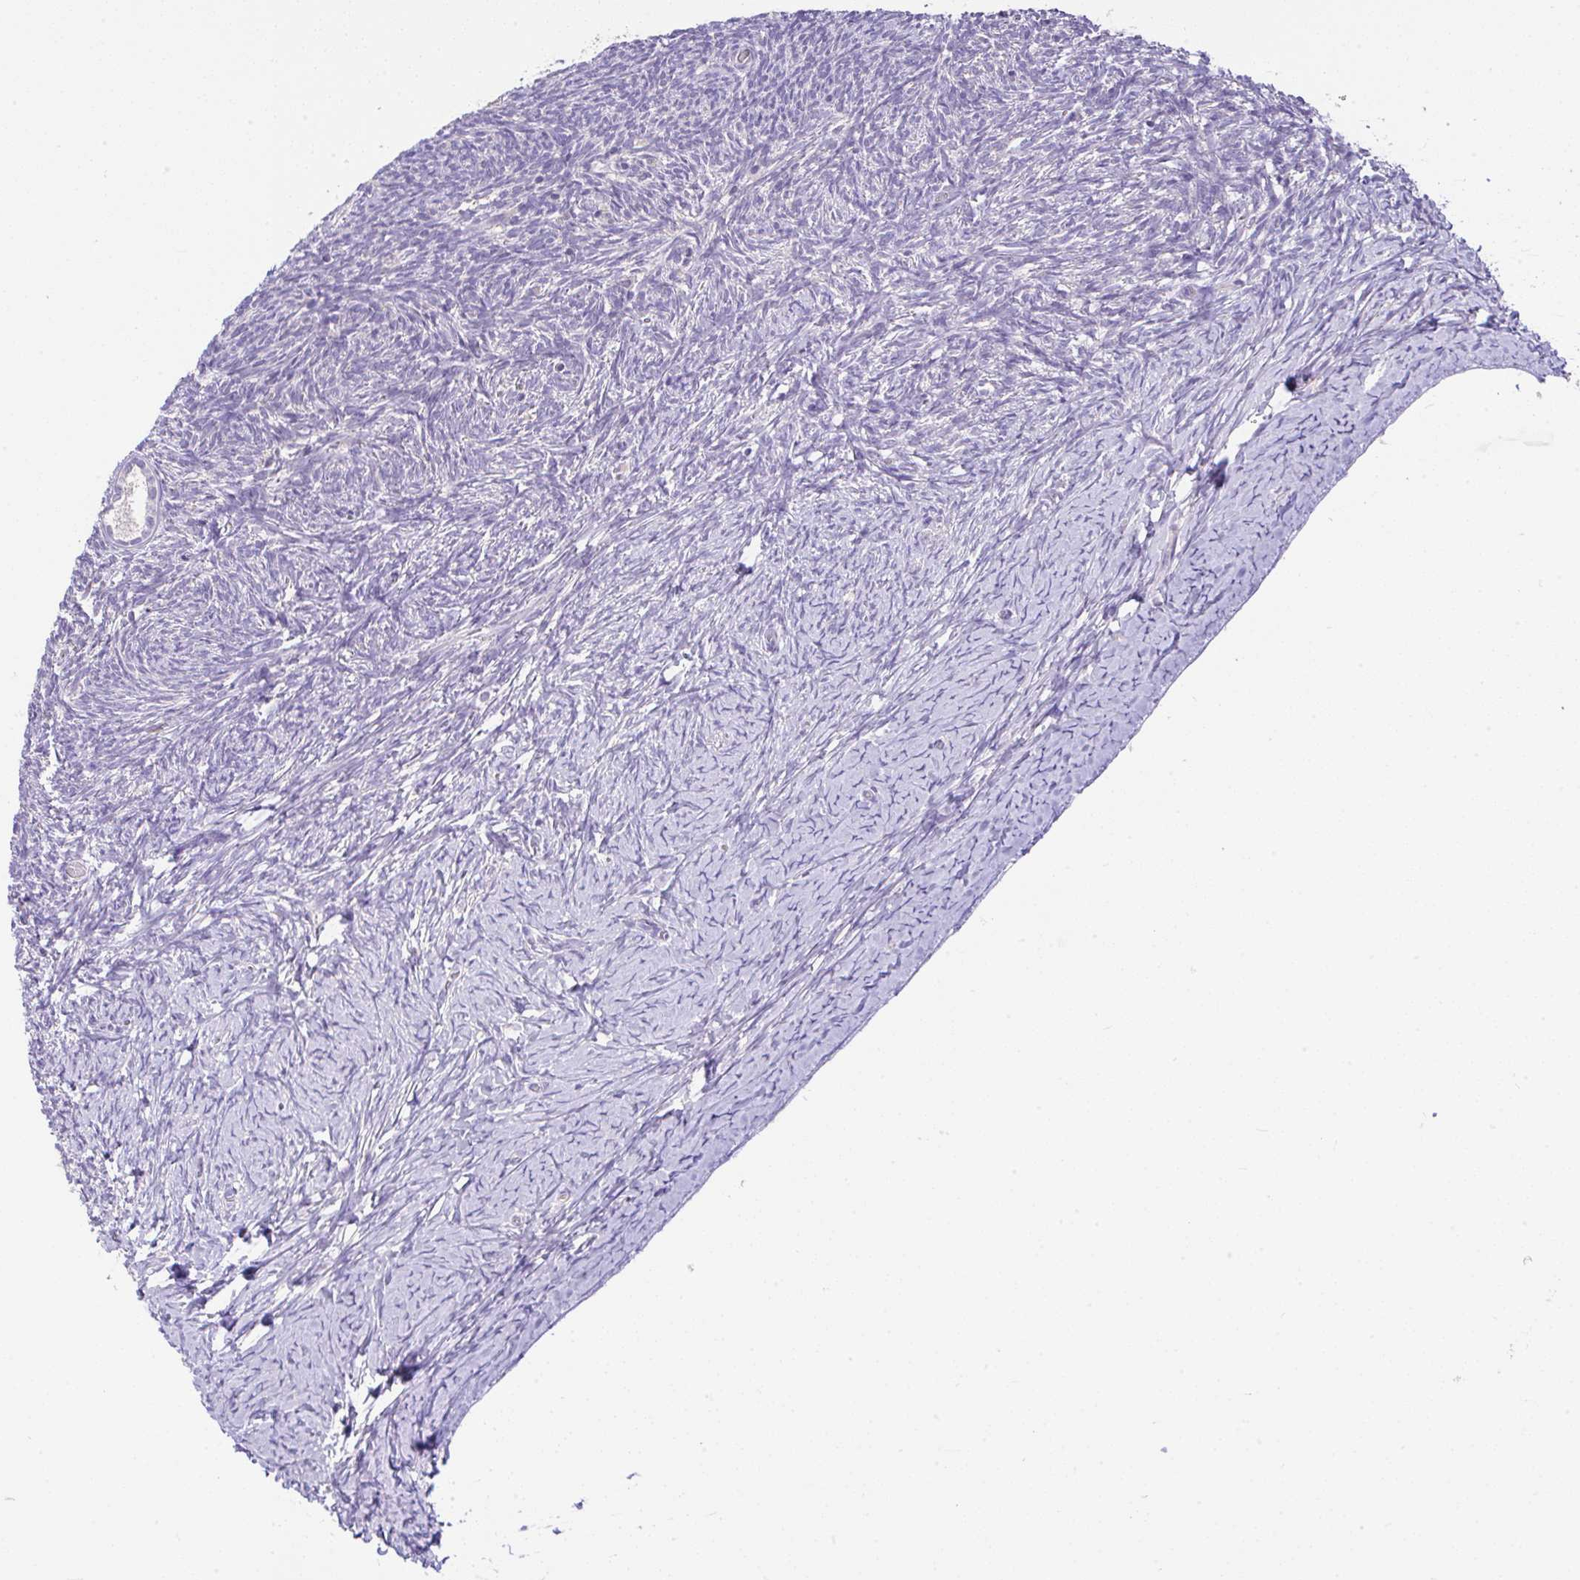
{"staining": {"intensity": "negative", "quantity": "none", "location": "none"}, "tissue": "ovary", "cell_type": "Follicle cells", "image_type": "normal", "snomed": [{"axis": "morphology", "description": "Normal tissue, NOS"}, {"axis": "topography", "description": "Ovary"}], "caption": "High magnification brightfield microscopy of benign ovary stained with DAB (3,3'-diaminobenzidine) (brown) and counterstained with hematoxylin (blue): follicle cells show no significant staining.", "gene": "CTU1", "patient": {"sex": "female", "age": 39}}